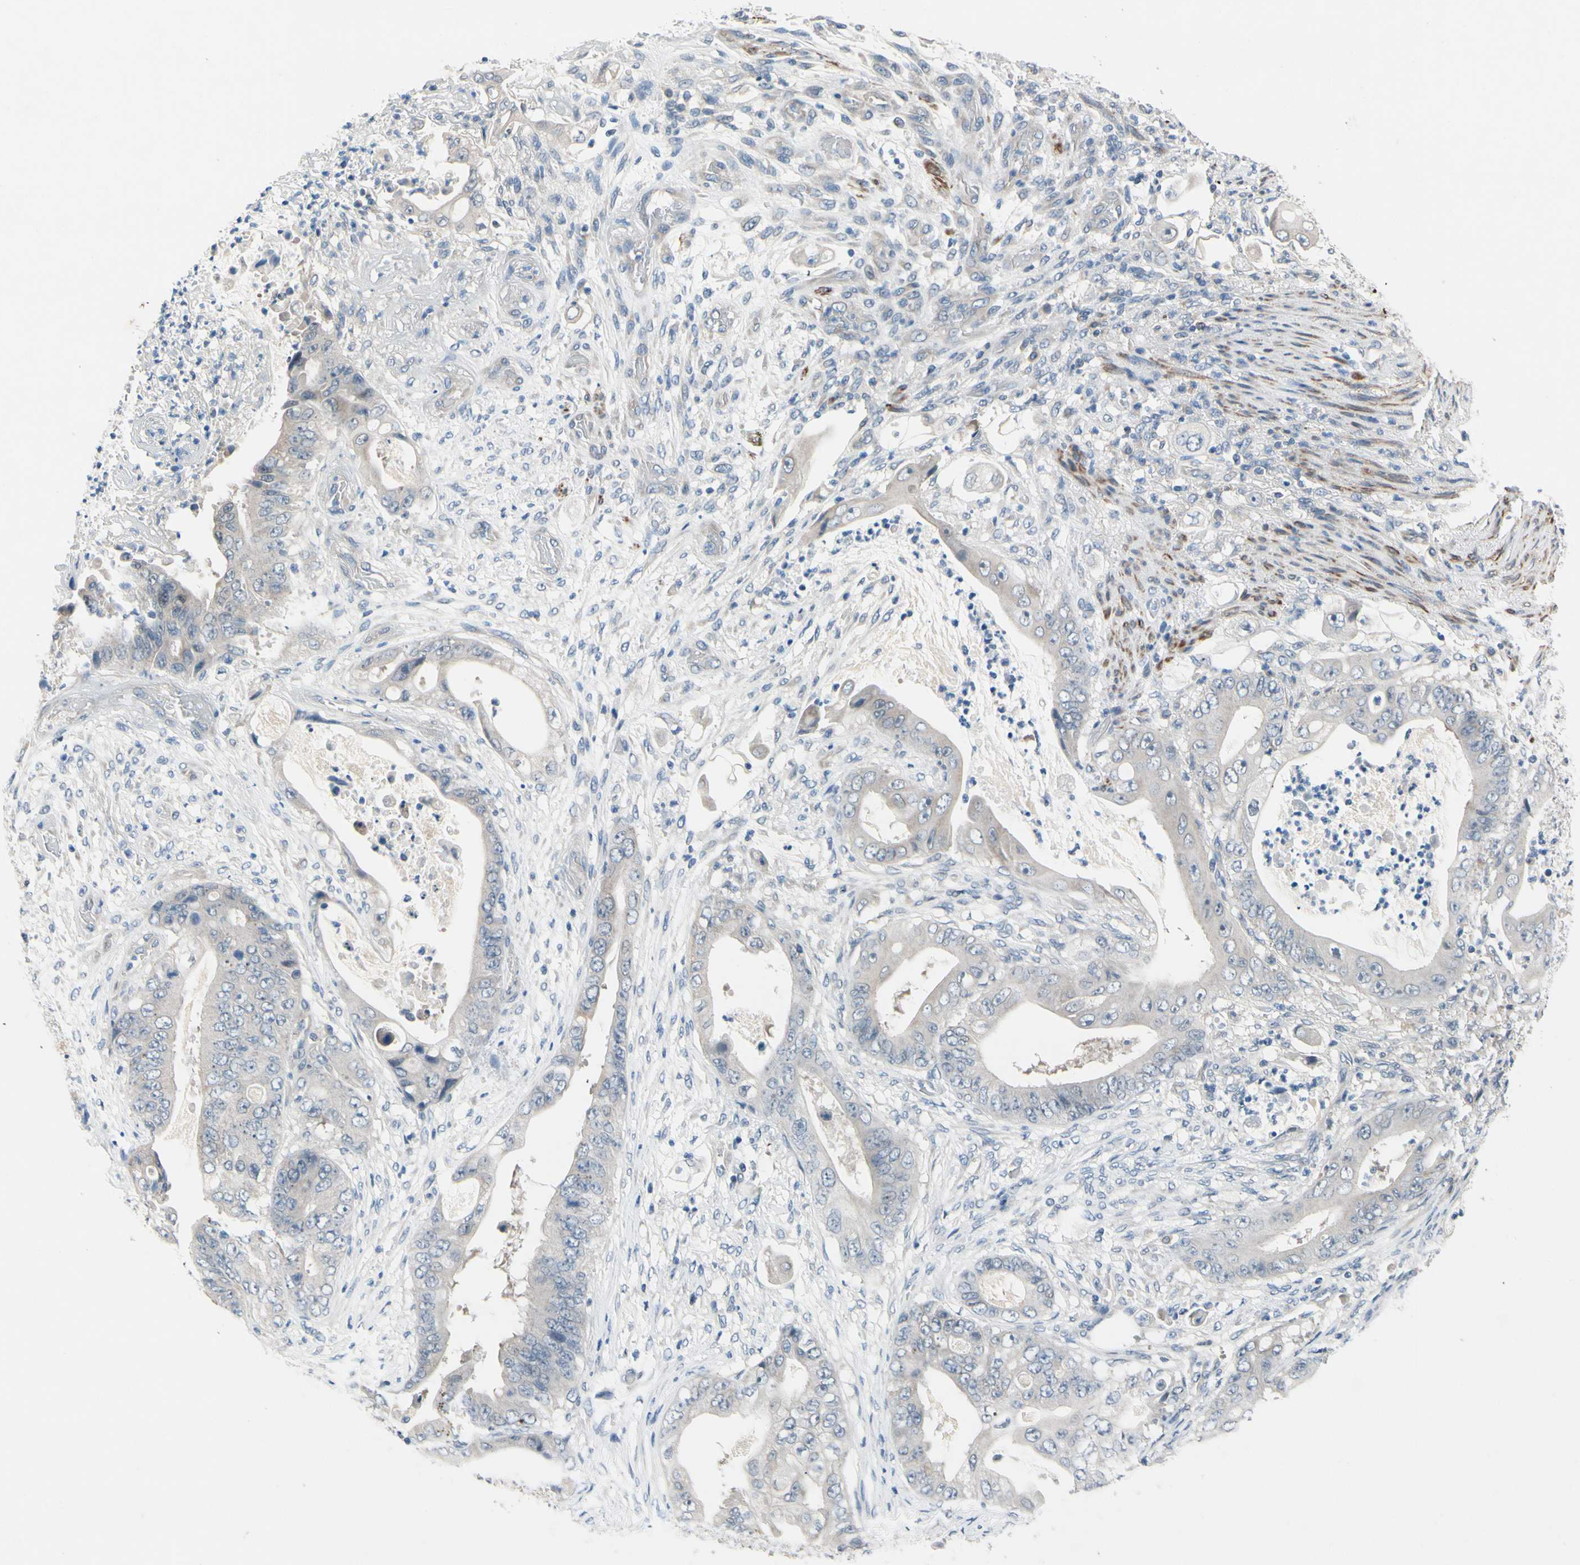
{"staining": {"intensity": "negative", "quantity": "none", "location": "none"}, "tissue": "stomach cancer", "cell_type": "Tumor cells", "image_type": "cancer", "snomed": [{"axis": "morphology", "description": "Adenocarcinoma, NOS"}, {"axis": "topography", "description": "Stomach"}], "caption": "Immunohistochemical staining of human stomach cancer (adenocarcinoma) displays no significant expression in tumor cells.", "gene": "SLC27A6", "patient": {"sex": "female", "age": 73}}